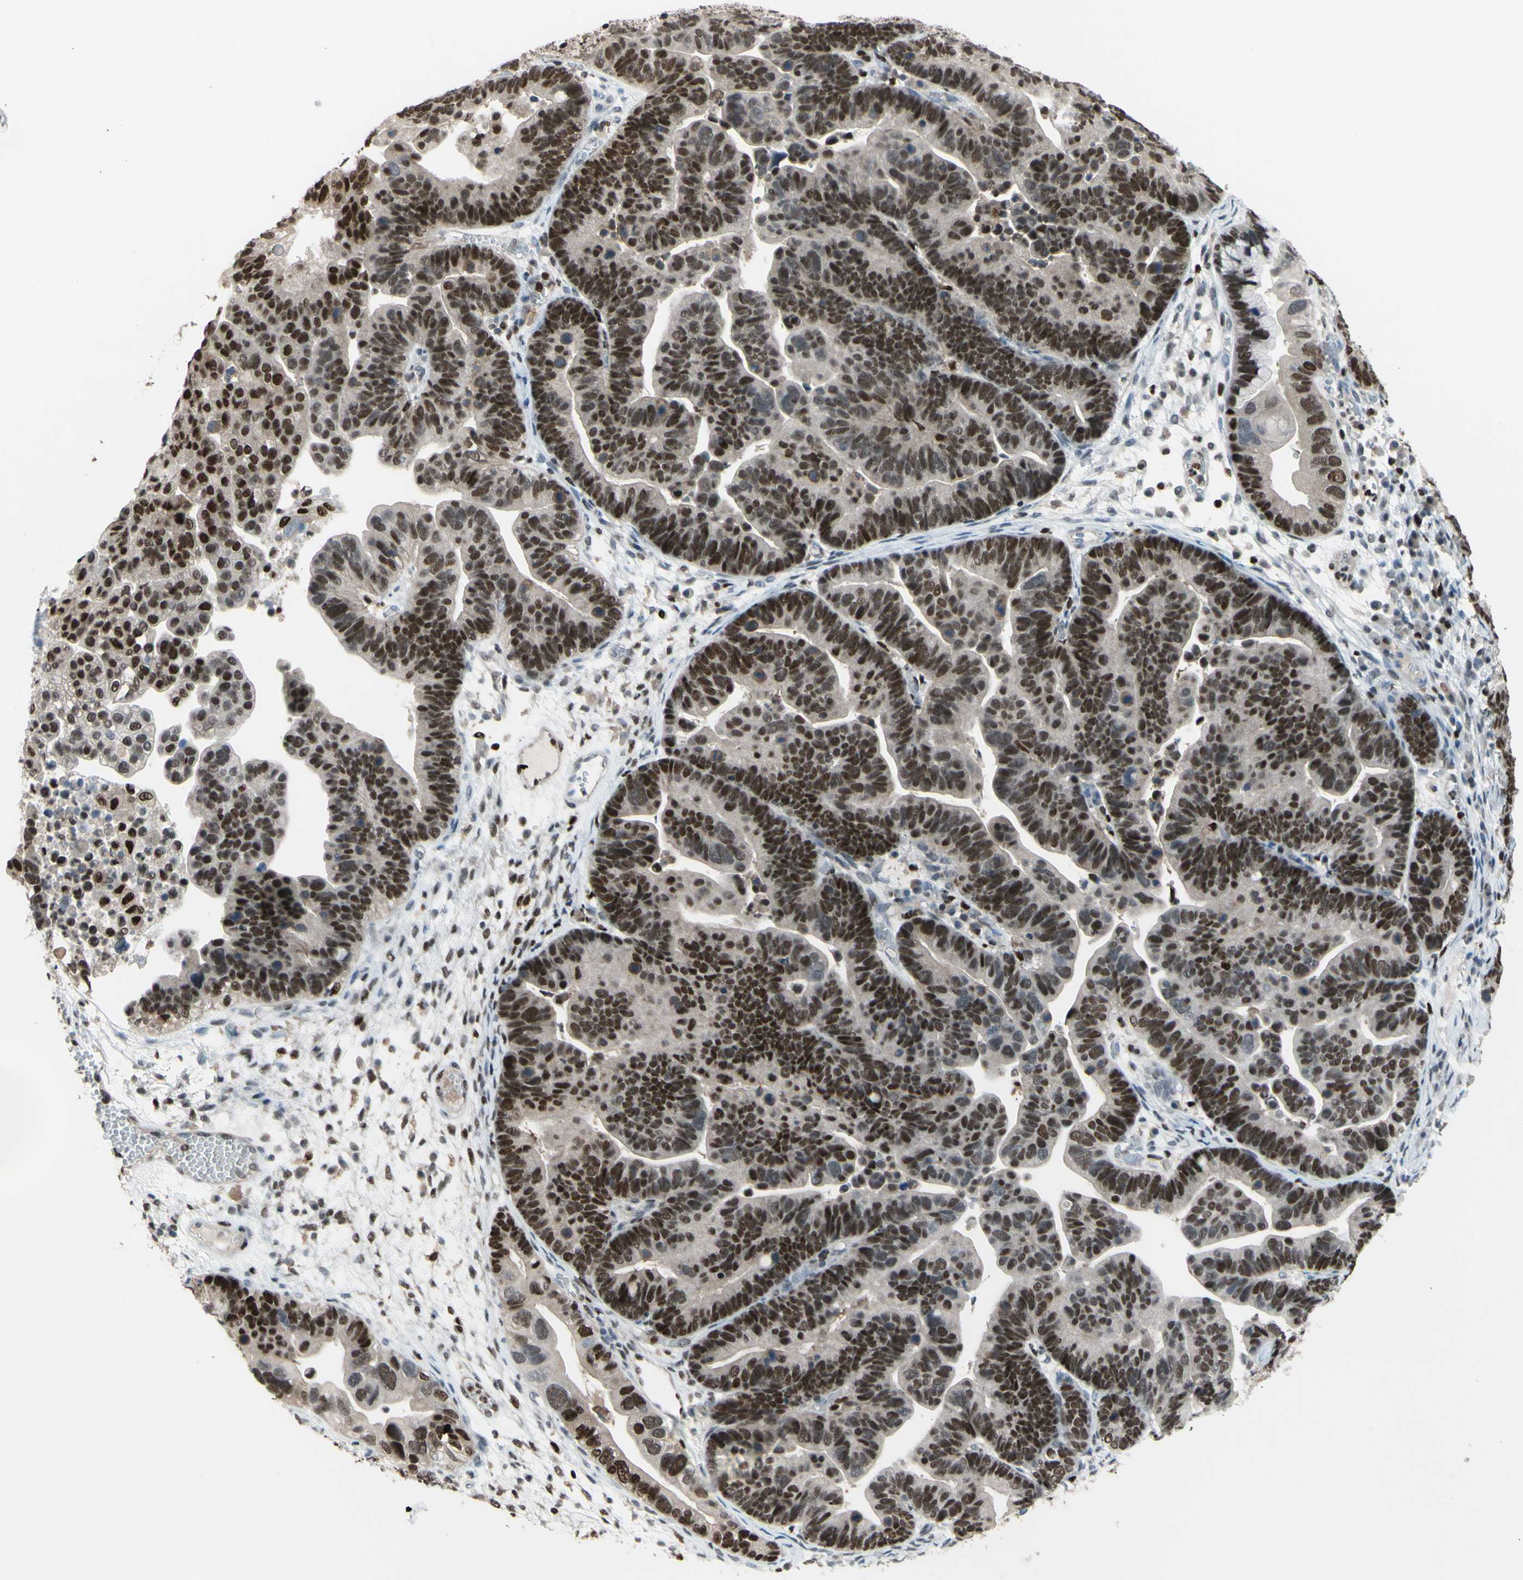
{"staining": {"intensity": "moderate", "quantity": ">75%", "location": "cytoplasmic/membranous,nuclear"}, "tissue": "ovarian cancer", "cell_type": "Tumor cells", "image_type": "cancer", "snomed": [{"axis": "morphology", "description": "Cystadenocarcinoma, serous, NOS"}, {"axis": "topography", "description": "Ovary"}], "caption": "Ovarian serous cystadenocarcinoma was stained to show a protein in brown. There is medium levels of moderate cytoplasmic/membranous and nuclear expression in about >75% of tumor cells.", "gene": "FKBP5", "patient": {"sex": "female", "age": 56}}